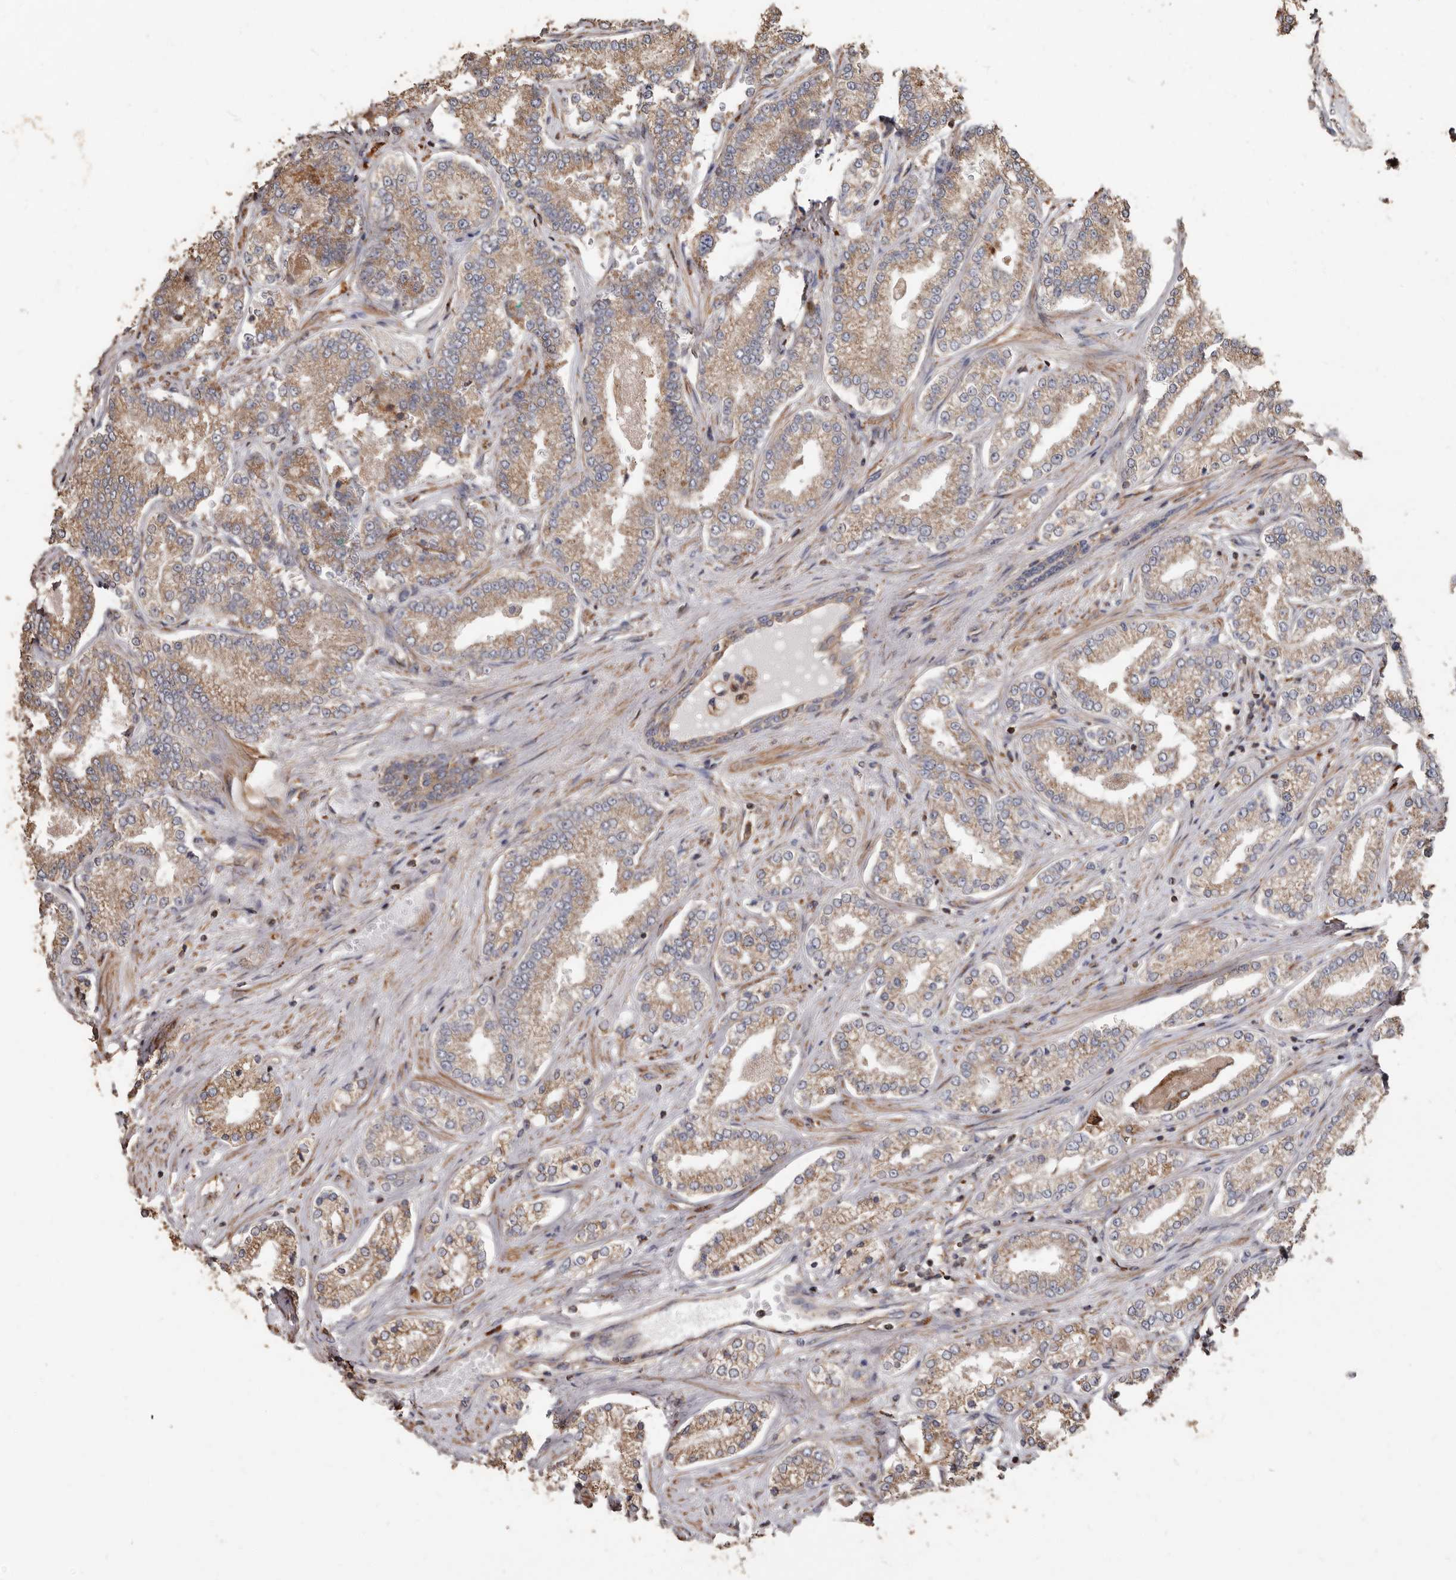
{"staining": {"intensity": "moderate", "quantity": ">75%", "location": "cytoplasmic/membranous"}, "tissue": "prostate cancer", "cell_type": "Tumor cells", "image_type": "cancer", "snomed": [{"axis": "morphology", "description": "Normal tissue, NOS"}, {"axis": "morphology", "description": "Adenocarcinoma, High grade"}, {"axis": "topography", "description": "Prostate"}], "caption": "About >75% of tumor cells in human prostate cancer (adenocarcinoma (high-grade)) display moderate cytoplasmic/membranous protein staining as visualized by brown immunohistochemical staining.", "gene": "OSGIN2", "patient": {"sex": "male", "age": 83}}